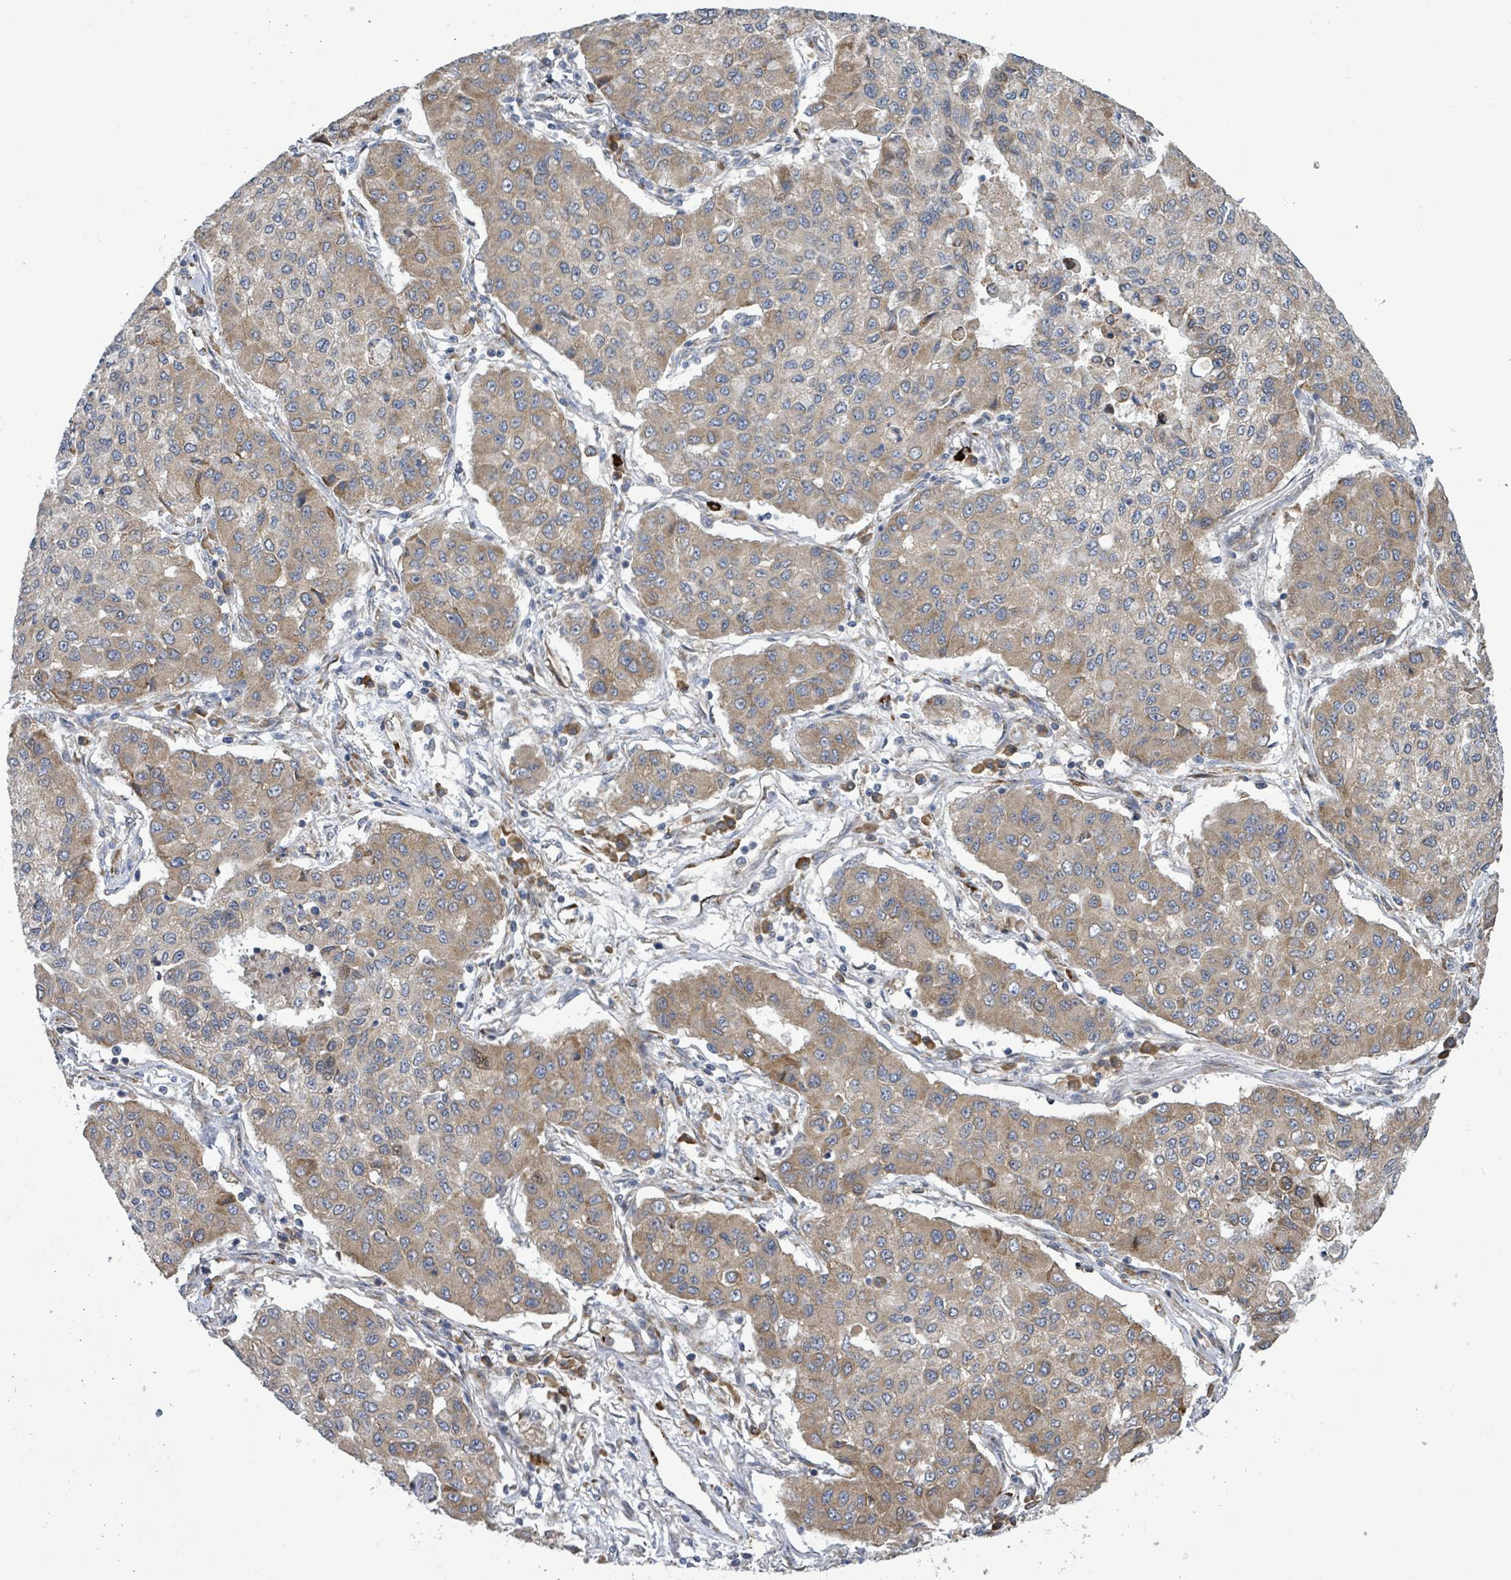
{"staining": {"intensity": "weak", "quantity": ">75%", "location": "cytoplasmic/membranous"}, "tissue": "lung cancer", "cell_type": "Tumor cells", "image_type": "cancer", "snomed": [{"axis": "morphology", "description": "Squamous cell carcinoma, NOS"}, {"axis": "topography", "description": "Lung"}], "caption": "Immunohistochemistry (IHC) (DAB (3,3'-diaminobenzidine)) staining of lung cancer (squamous cell carcinoma) shows weak cytoplasmic/membranous protein staining in approximately >75% of tumor cells. (IHC, brightfield microscopy, high magnification).", "gene": "NOMO1", "patient": {"sex": "male", "age": 74}}